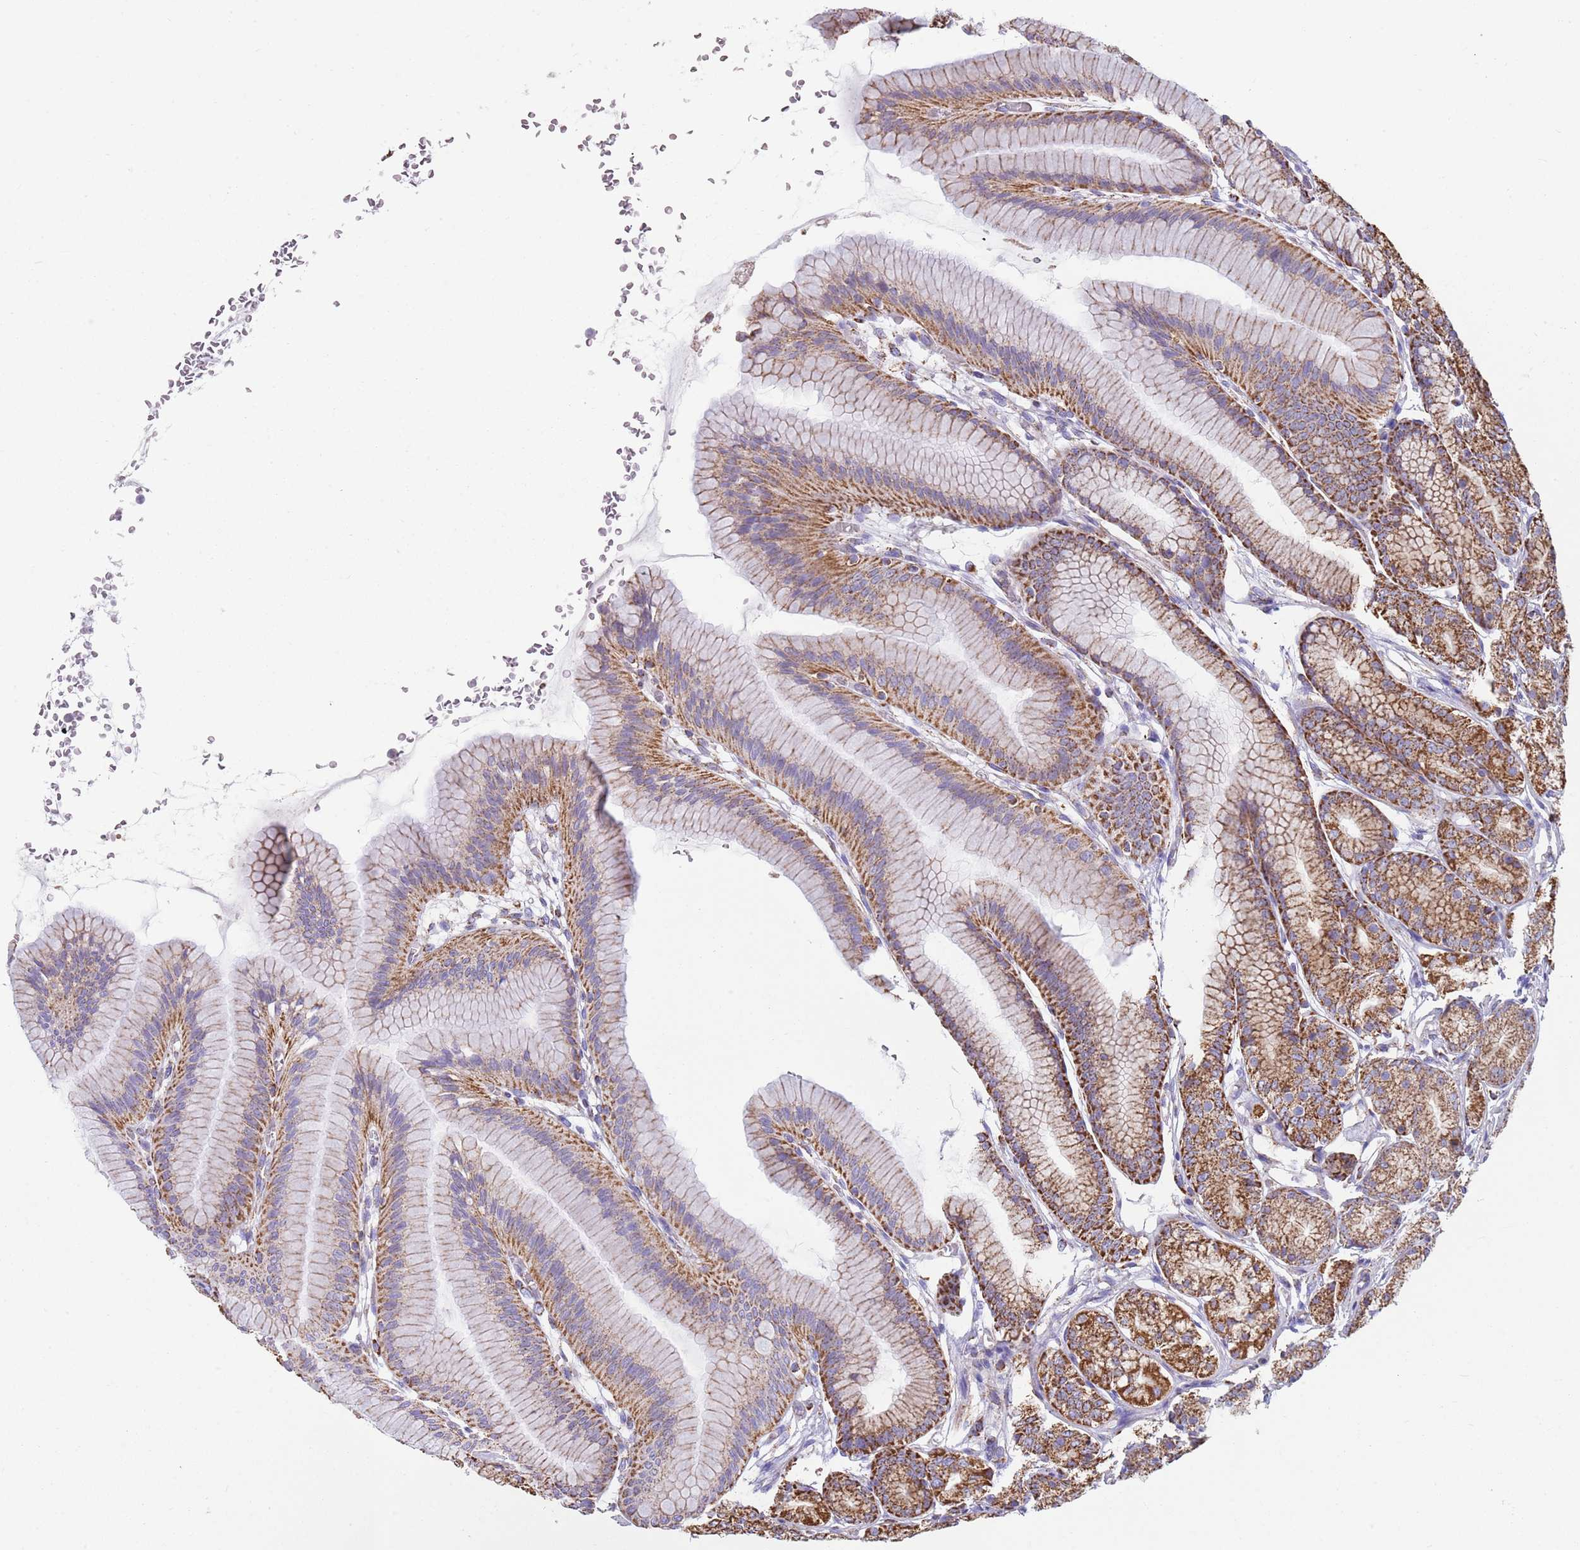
{"staining": {"intensity": "moderate", "quantity": ">75%", "location": "cytoplasmic/membranous"}, "tissue": "stomach", "cell_type": "Glandular cells", "image_type": "normal", "snomed": [{"axis": "morphology", "description": "Normal tissue, NOS"}, {"axis": "morphology", "description": "Adenocarcinoma, NOS"}, {"axis": "morphology", "description": "Adenocarcinoma, High grade"}, {"axis": "topography", "description": "Stomach, upper"}, {"axis": "topography", "description": "Stomach"}], "caption": "About >75% of glandular cells in normal human stomach show moderate cytoplasmic/membranous protein positivity as visualized by brown immunohistochemical staining.", "gene": "TTLL1", "patient": {"sex": "female", "age": 65}}